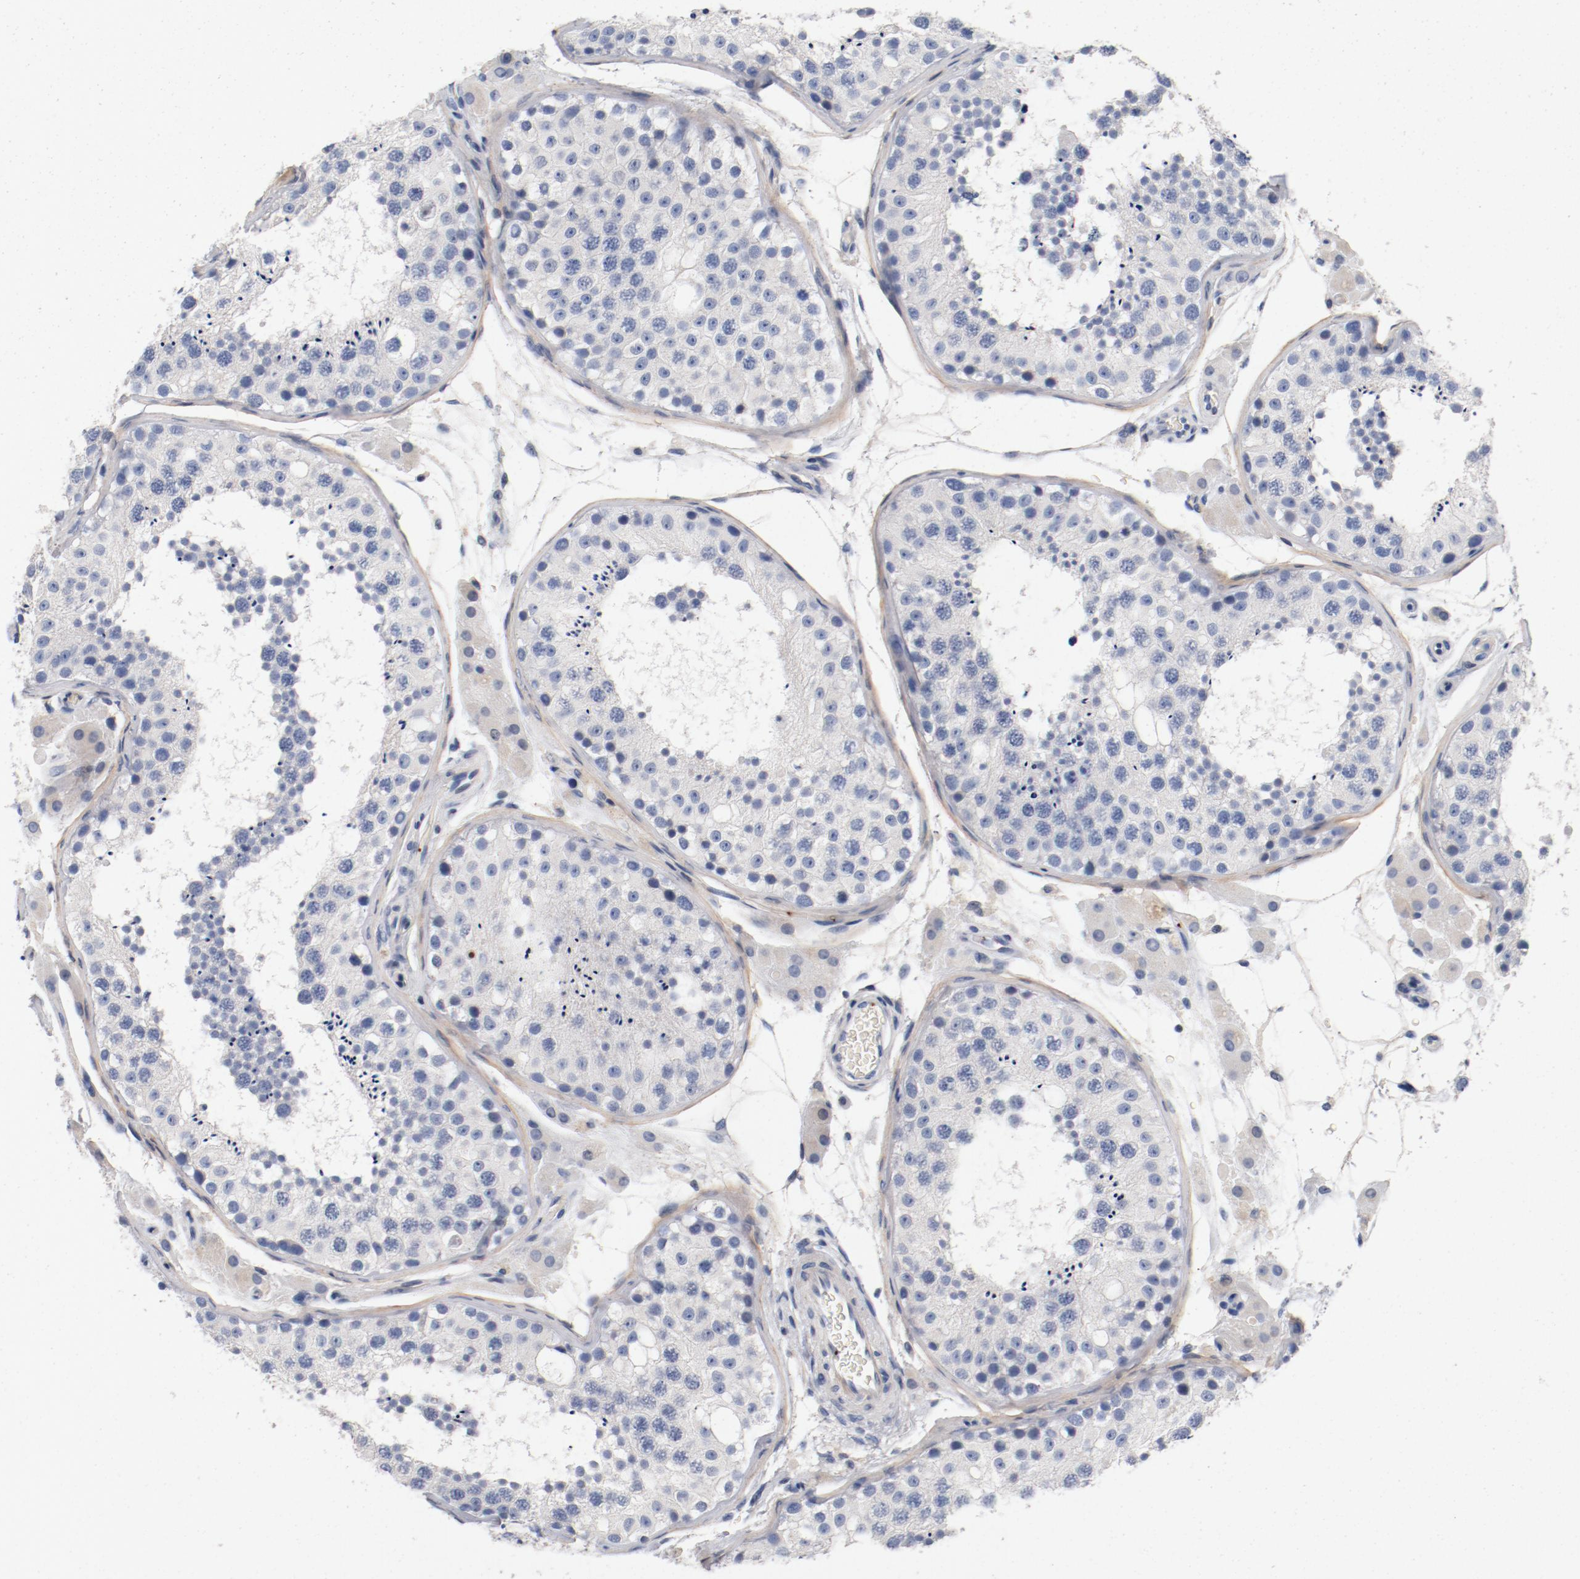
{"staining": {"intensity": "negative", "quantity": "none", "location": "none"}, "tissue": "testis", "cell_type": "Cells in seminiferous ducts", "image_type": "normal", "snomed": [{"axis": "morphology", "description": "Normal tissue, NOS"}, {"axis": "topography", "description": "Testis"}], "caption": "Immunohistochemistry micrograph of benign testis: human testis stained with DAB displays no significant protein expression in cells in seminiferous ducts. (DAB immunohistochemistry (IHC) with hematoxylin counter stain).", "gene": "PIM1", "patient": {"sex": "male", "age": 26}}